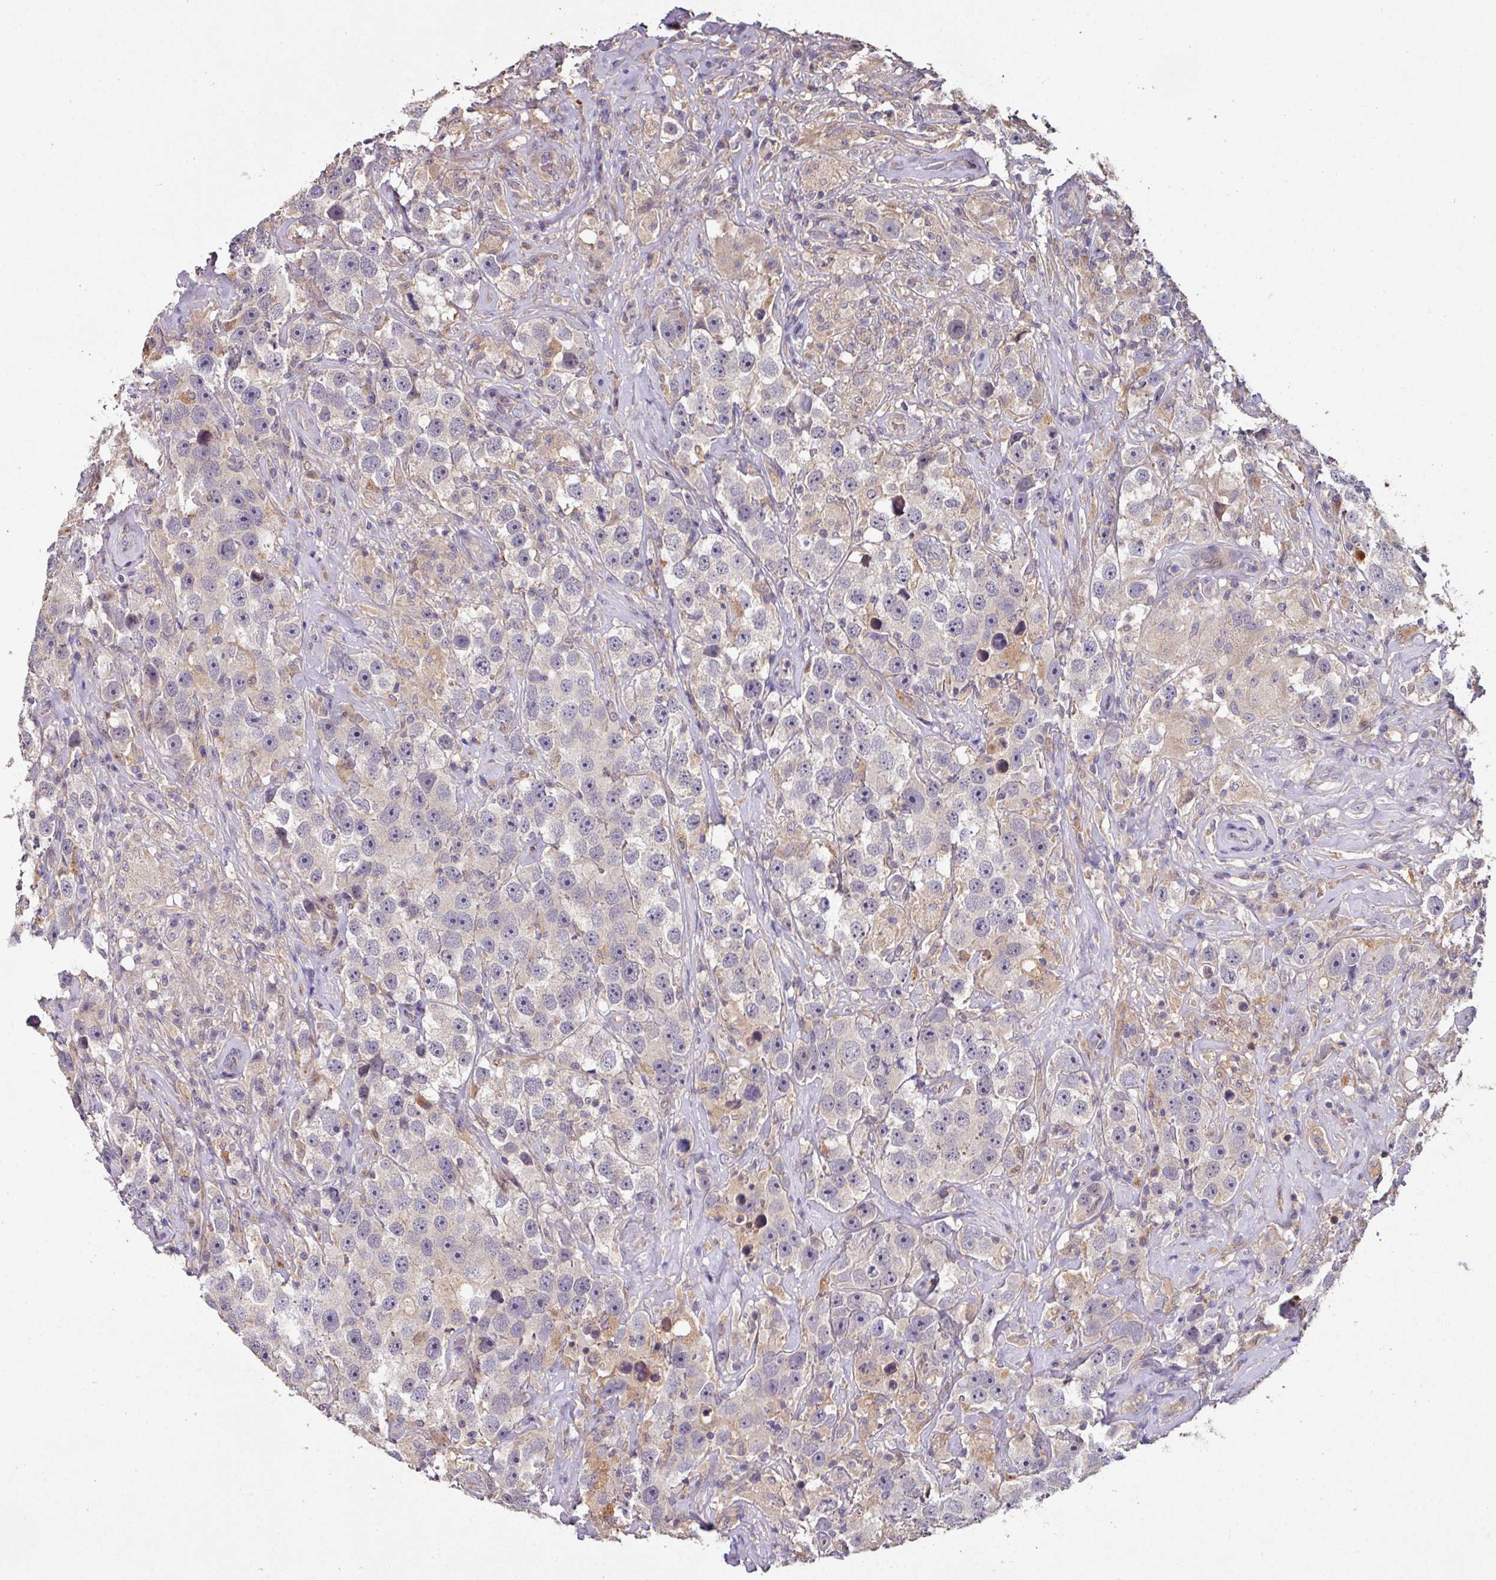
{"staining": {"intensity": "negative", "quantity": "none", "location": "none"}, "tissue": "testis cancer", "cell_type": "Tumor cells", "image_type": "cancer", "snomed": [{"axis": "morphology", "description": "Seminoma, NOS"}, {"axis": "topography", "description": "Testis"}], "caption": "Tumor cells show no significant positivity in testis cancer.", "gene": "AEBP2", "patient": {"sex": "male", "age": 49}}